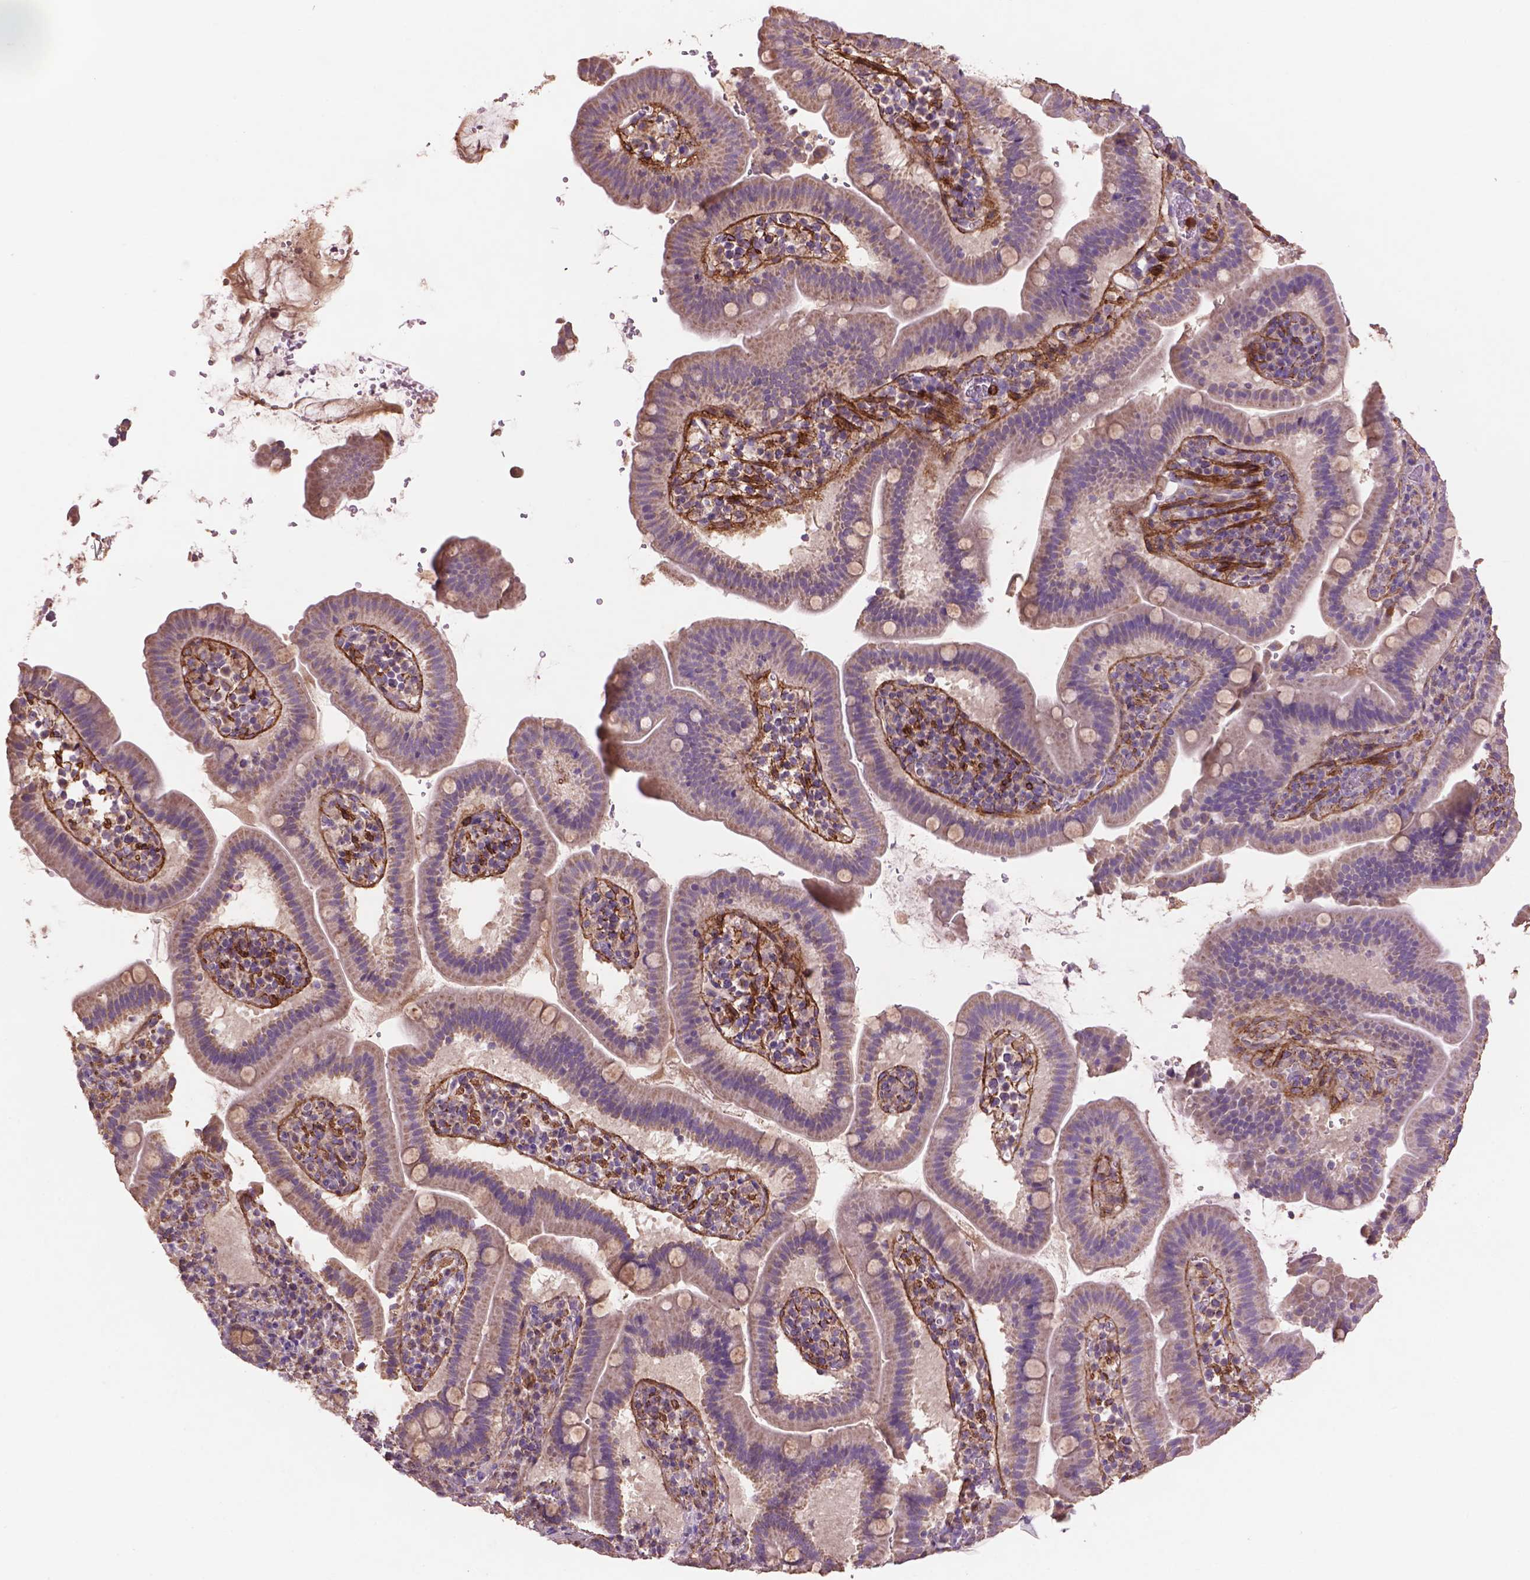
{"staining": {"intensity": "weak", "quantity": "25%-75%", "location": "cytoplasmic/membranous"}, "tissue": "small intestine", "cell_type": "Glandular cells", "image_type": "normal", "snomed": [{"axis": "morphology", "description": "Normal tissue, NOS"}, {"axis": "topography", "description": "Small intestine"}], "caption": "This is a histology image of immunohistochemistry (IHC) staining of normal small intestine, which shows weak staining in the cytoplasmic/membranous of glandular cells.", "gene": "LRRC3C", "patient": {"sex": "male", "age": 26}}